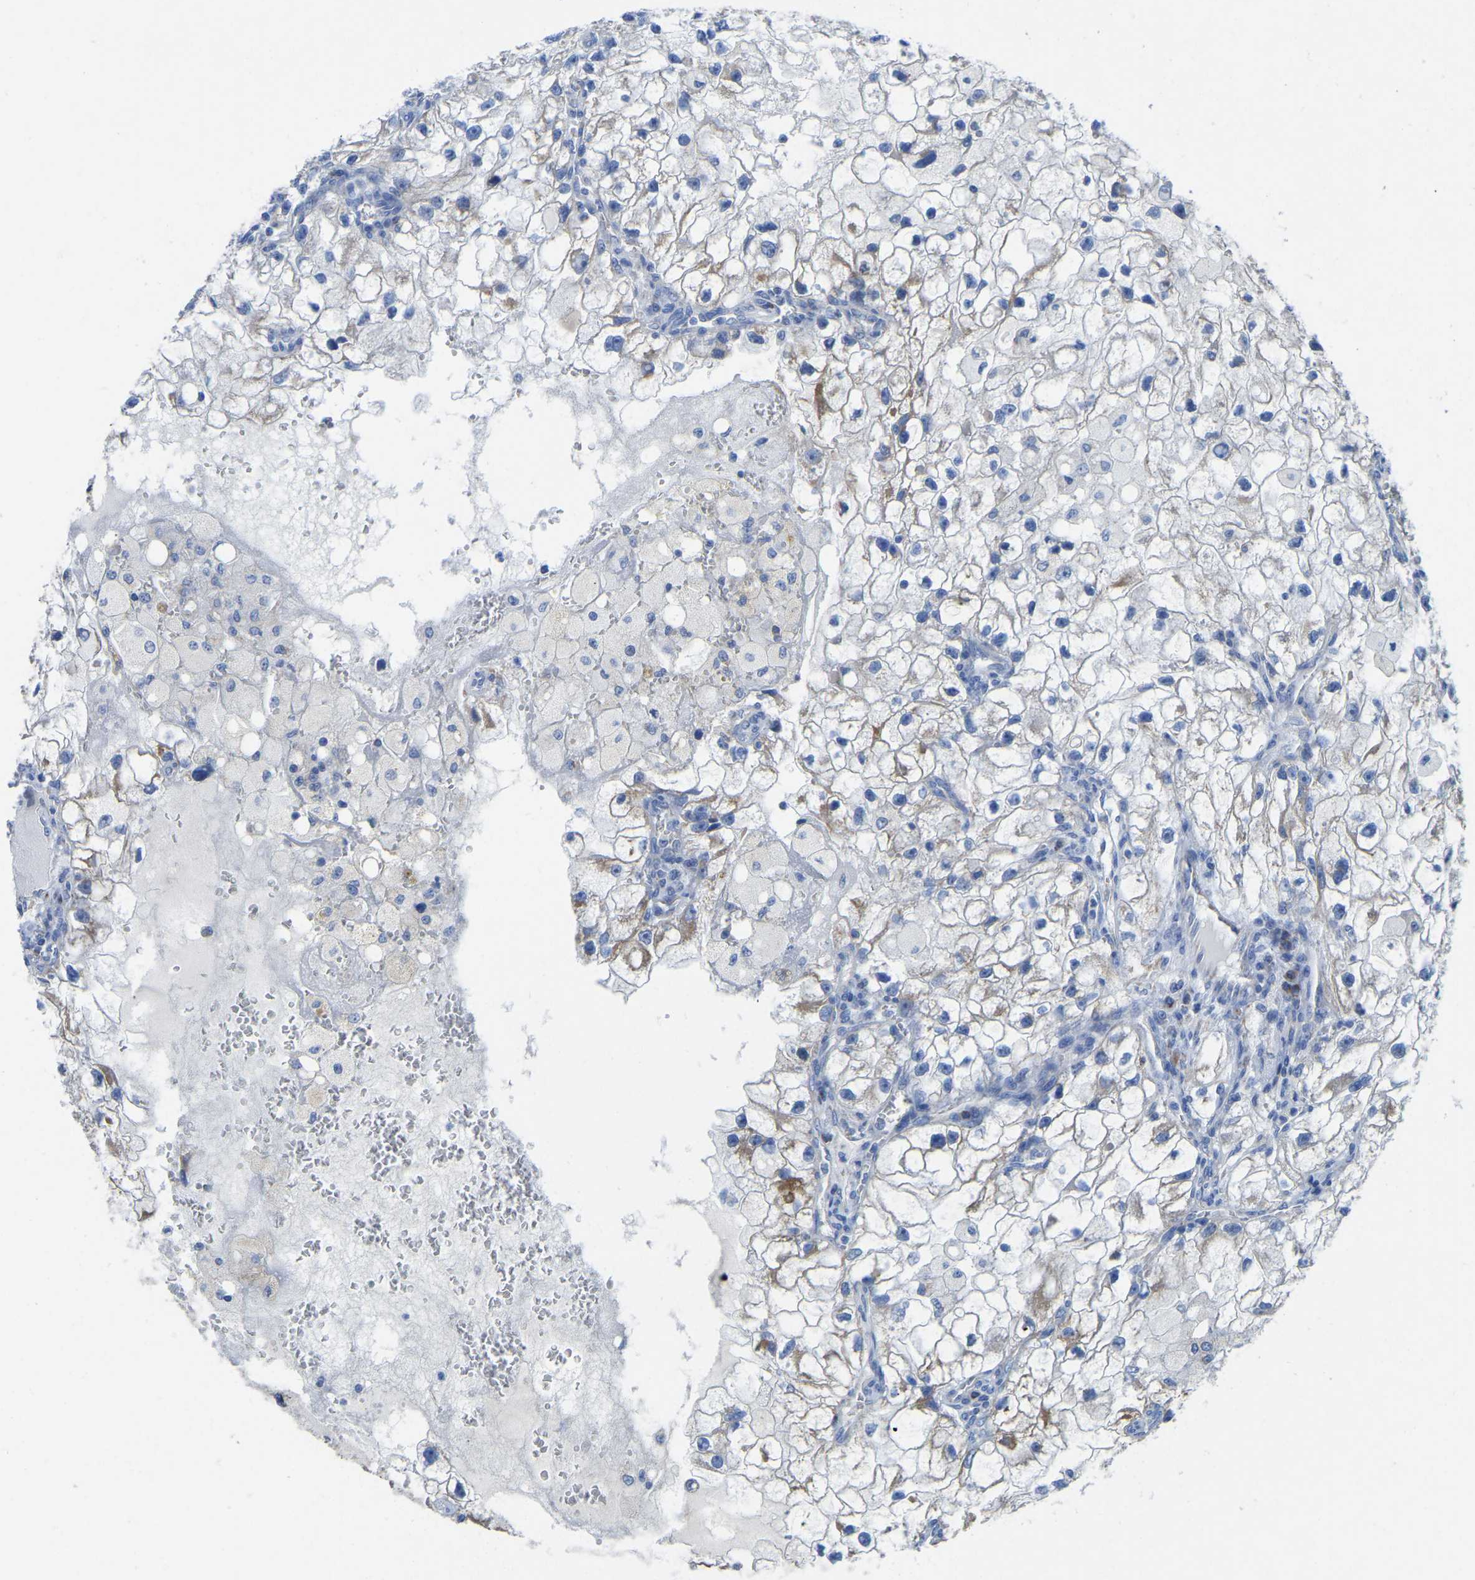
{"staining": {"intensity": "moderate", "quantity": "<25%", "location": "cytoplasmic/membranous"}, "tissue": "renal cancer", "cell_type": "Tumor cells", "image_type": "cancer", "snomed": [{"axis": "morphology", "description": "Adenocarcinoma, NOS"}, {"axis": "topography", "description": "Kidney"}], "caption": "Human renal adenocarcinoma stained for a protein (brown) exhibits moderate cytoplasmic/membranous positive positivity in approximately <25% of tumor cells.", "gene": "ETFA", "patient": {"sex": "female", "age": 70}}